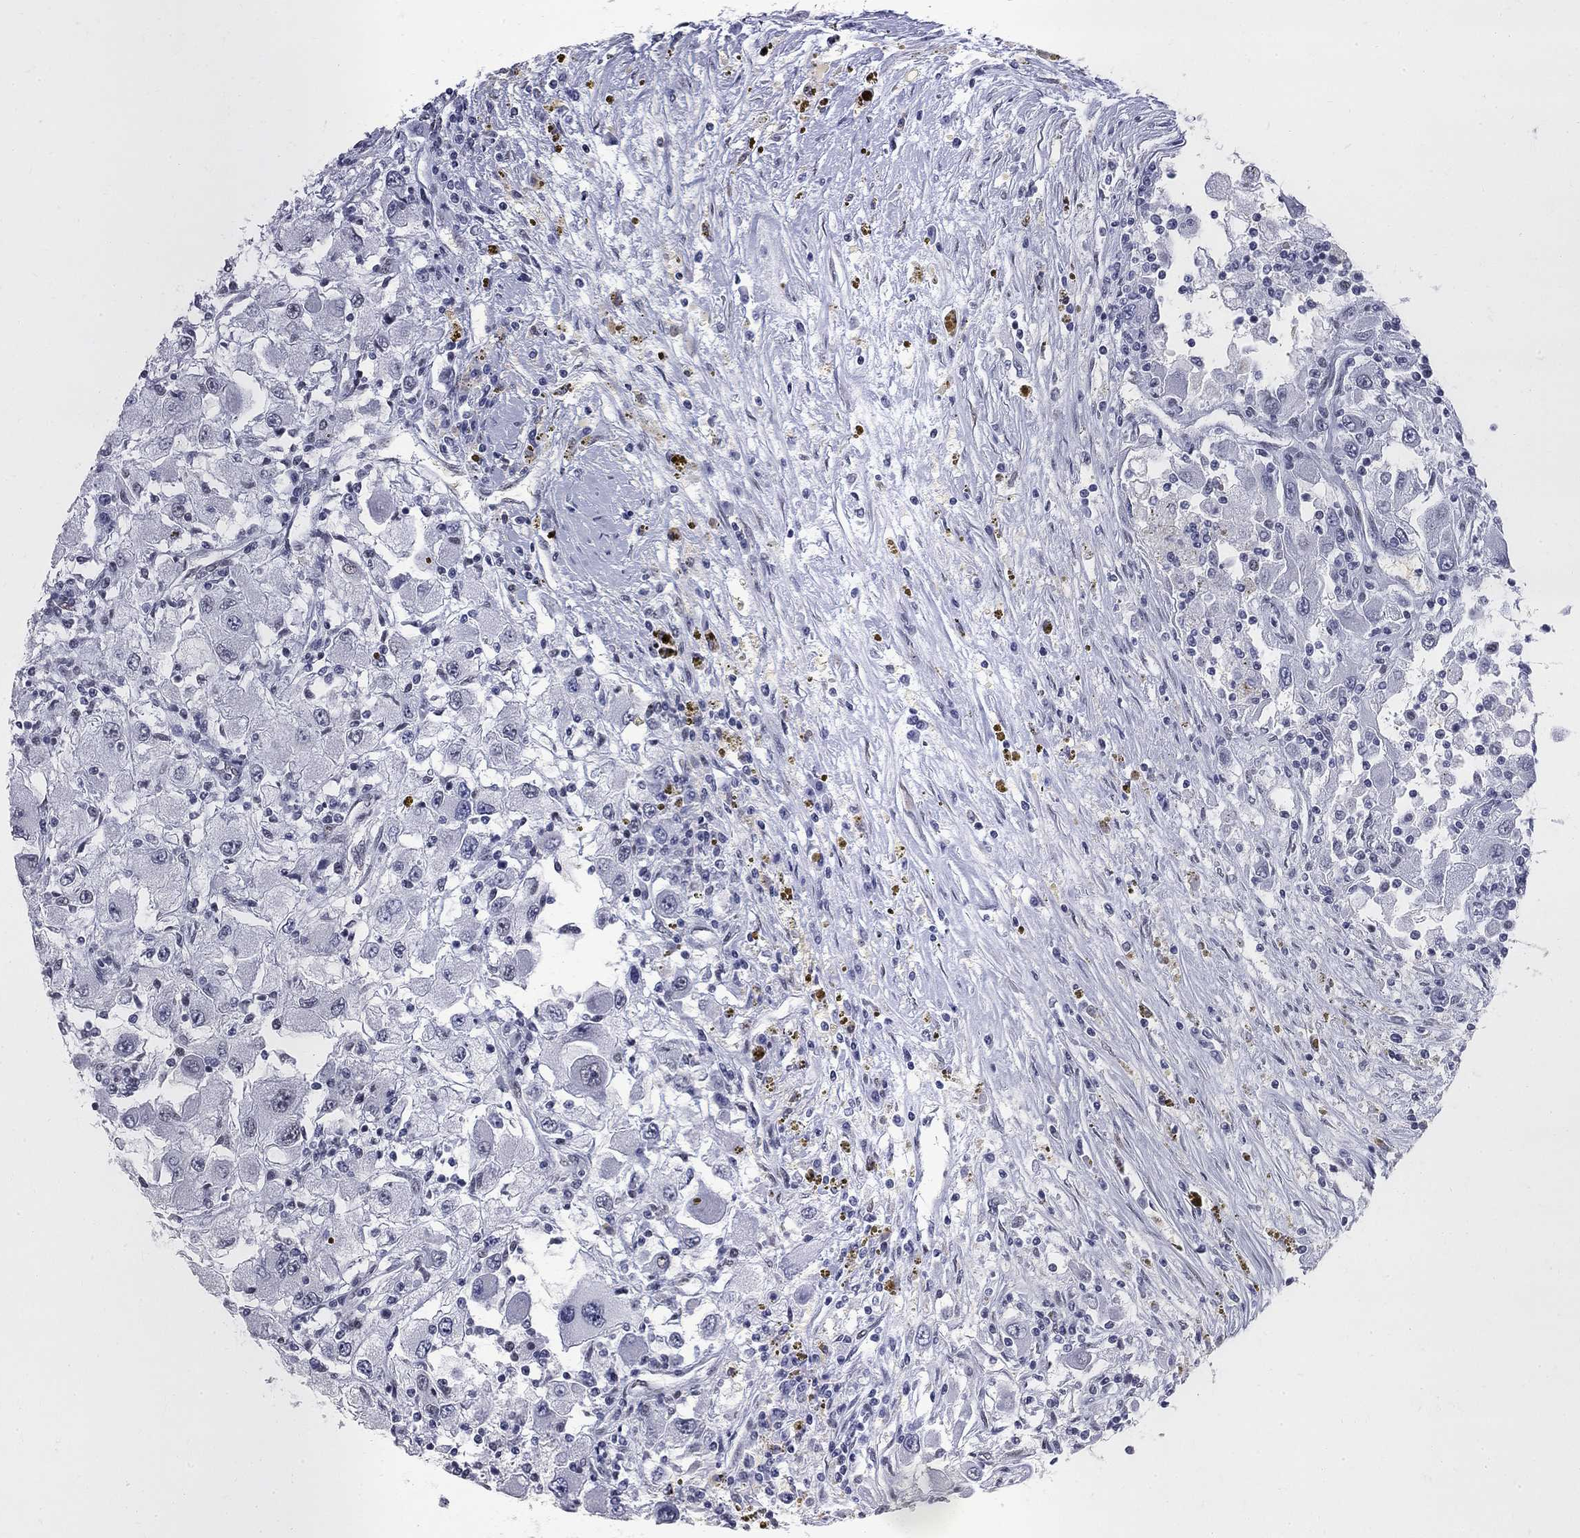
{"staining": {"intensity": "negative", "quantity": "none", "location": "none"}, "tissue": "renal cancer", "cell_type": "Tumor cells", "image_type": "cancer", "snomed": [{"axis": "morphology", "description": "Adenocarcinoma, NOS"}, {"axis": "topography", "description": "Kidney"}], "caption": "A photomicrograph of adenocarcinoma (renal) stained for a protein exhibits no brown staining in tumor cells.", "gene": "ZBTB47", "patient": {"sex": "female", "age": 67}}